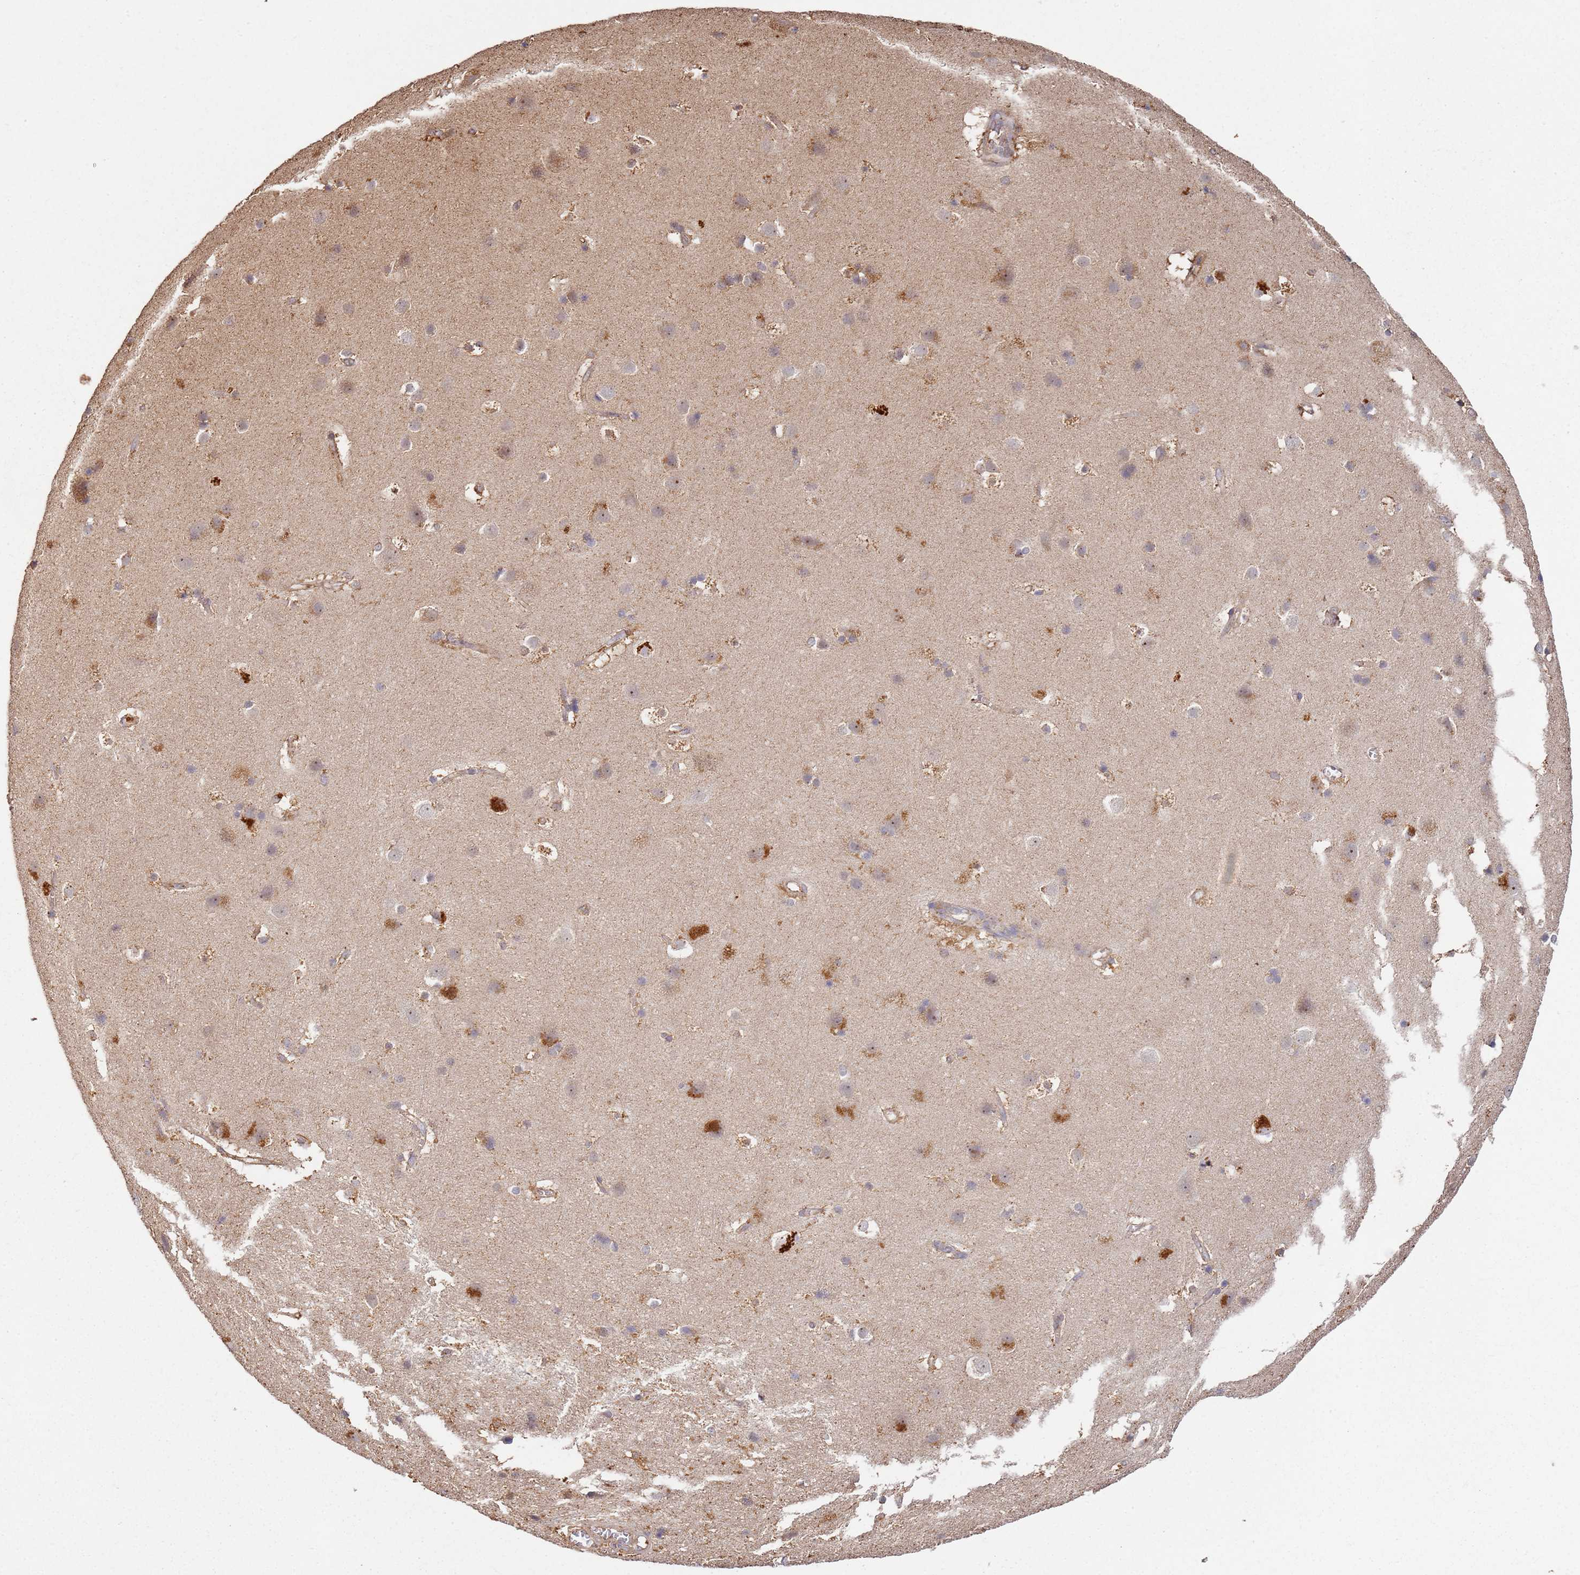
{"staining": {"intensity": "moderate", "quantity": ">75%", "location": "cytoplasmic/membranous"}, "tissue": "cerebral cortex", "cell_type": "Endothelial cells", "image_type": "normal", "snomed": [{"axis": "morphology", "description": "Normal tissue, NOS"}, {"axis": "topography", "description": "Cerebral cortex"}], "caption": "Brown immunohistochemical staining in normal human cerebral cortex shows moderate cytoplasmic/membranous expression in approximately >75% of endothelial cells.", "gene": "SCGB2B2", "patient": {"sex": "male", "age": 54}}